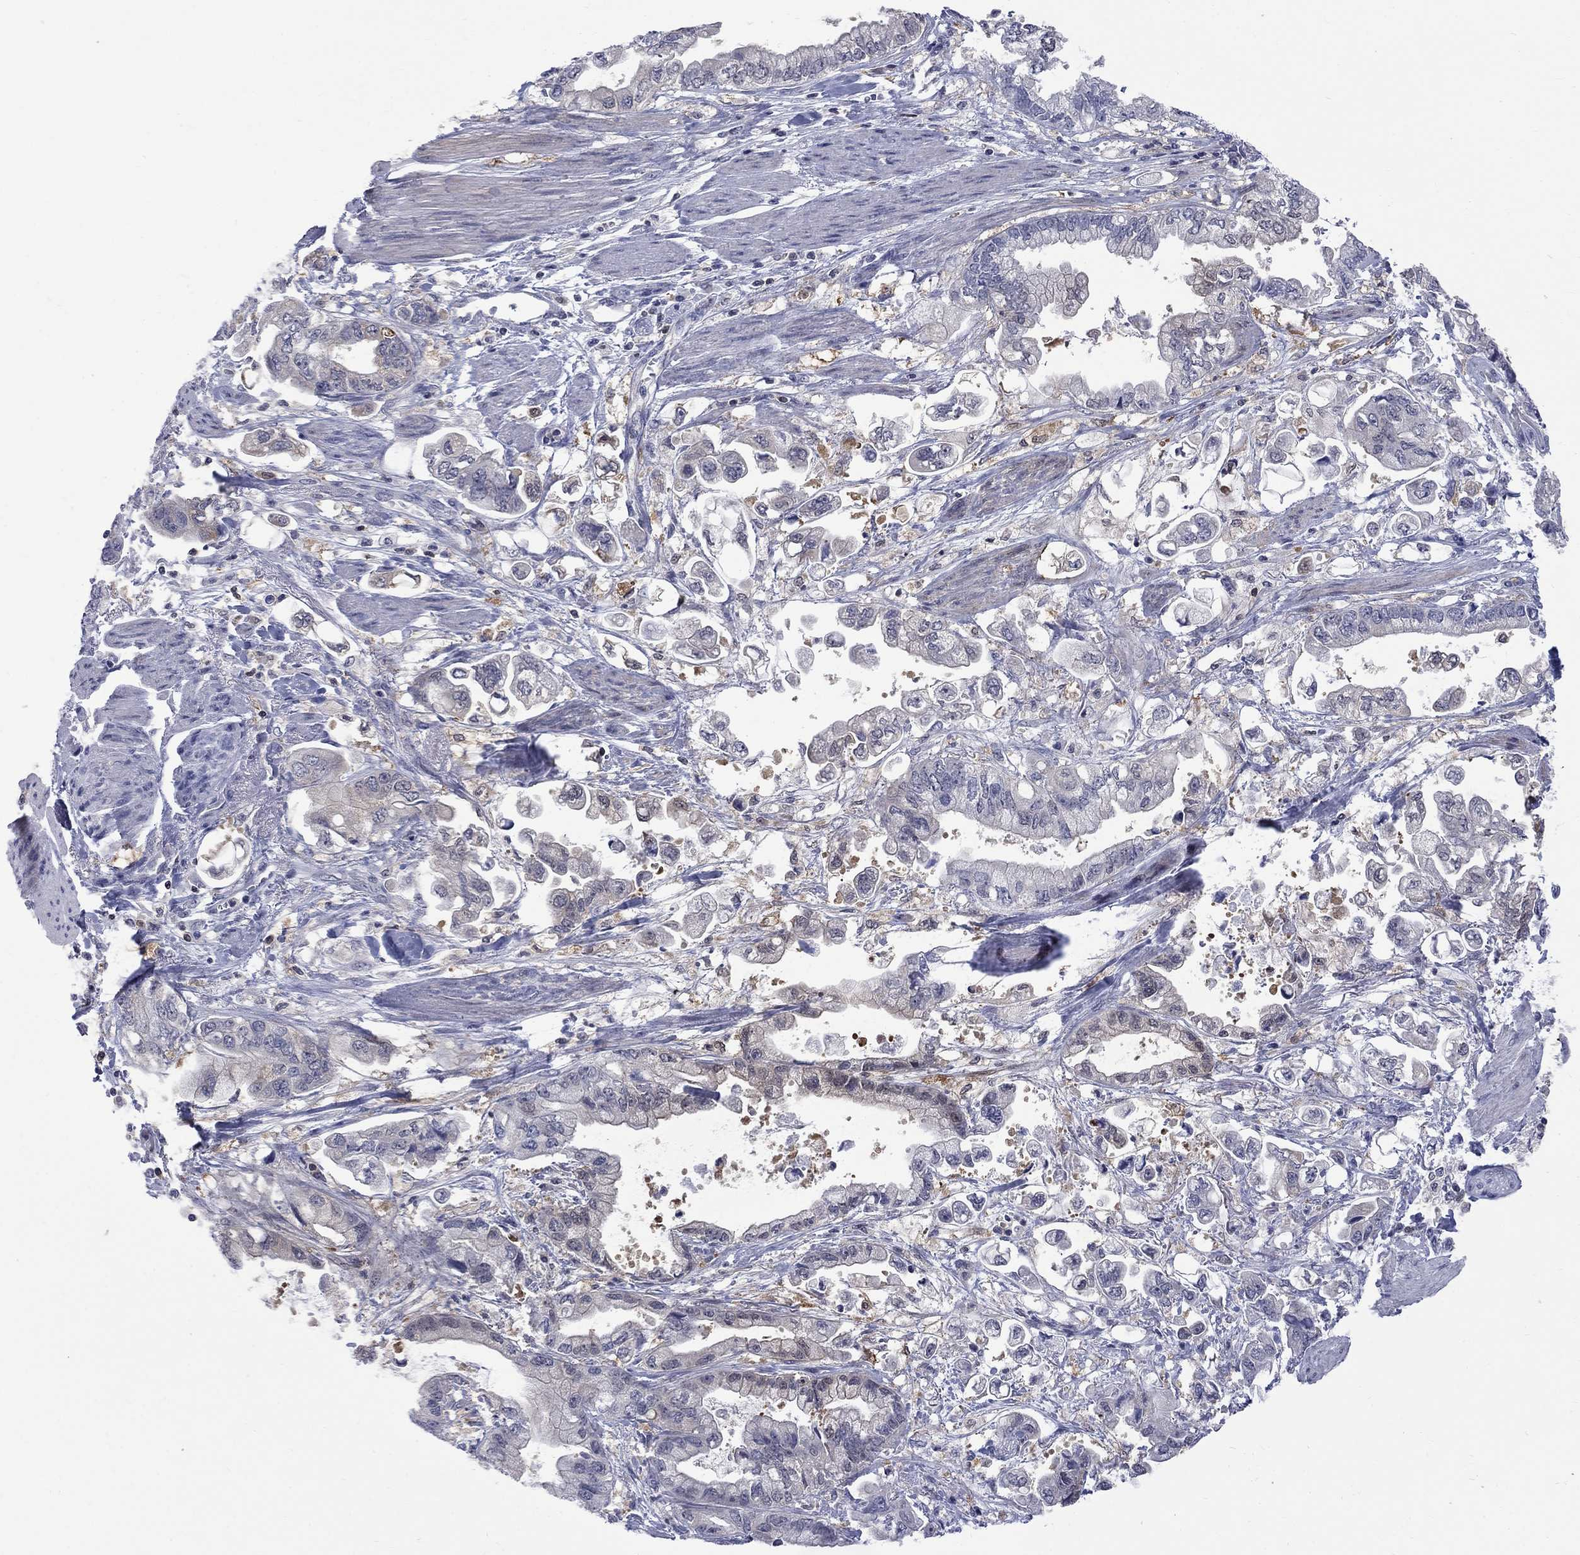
{"staining": {"intensity": "negative", "quantity": "none", "location": "none"}, "tissue": "stomach cancer", "cell_type": "Tumor cells", "image_type": "cancer", "snomed": [{"axis": "morphology", "description": "Normal tissue, NOS"}, {"axis": "morphology", "description": "Adenocarcinoma, NOS"}, {"axis": "topography", "description": "Stomach"}], "caption": "High magnification brightfield microscopy of stomach cancer stained with DAB (3,3'-diaminobenzidine) (brown) and counterstained with hematoxylin (blue): tumor cells show no significant expression. (Stains: DAB immunohistochemistry with hematoxylin counter stain, Microscopy: brightfield microscopy at high magnification).", "gene": "HKDC1", "patient": {"sex": "male", "age": 62}}